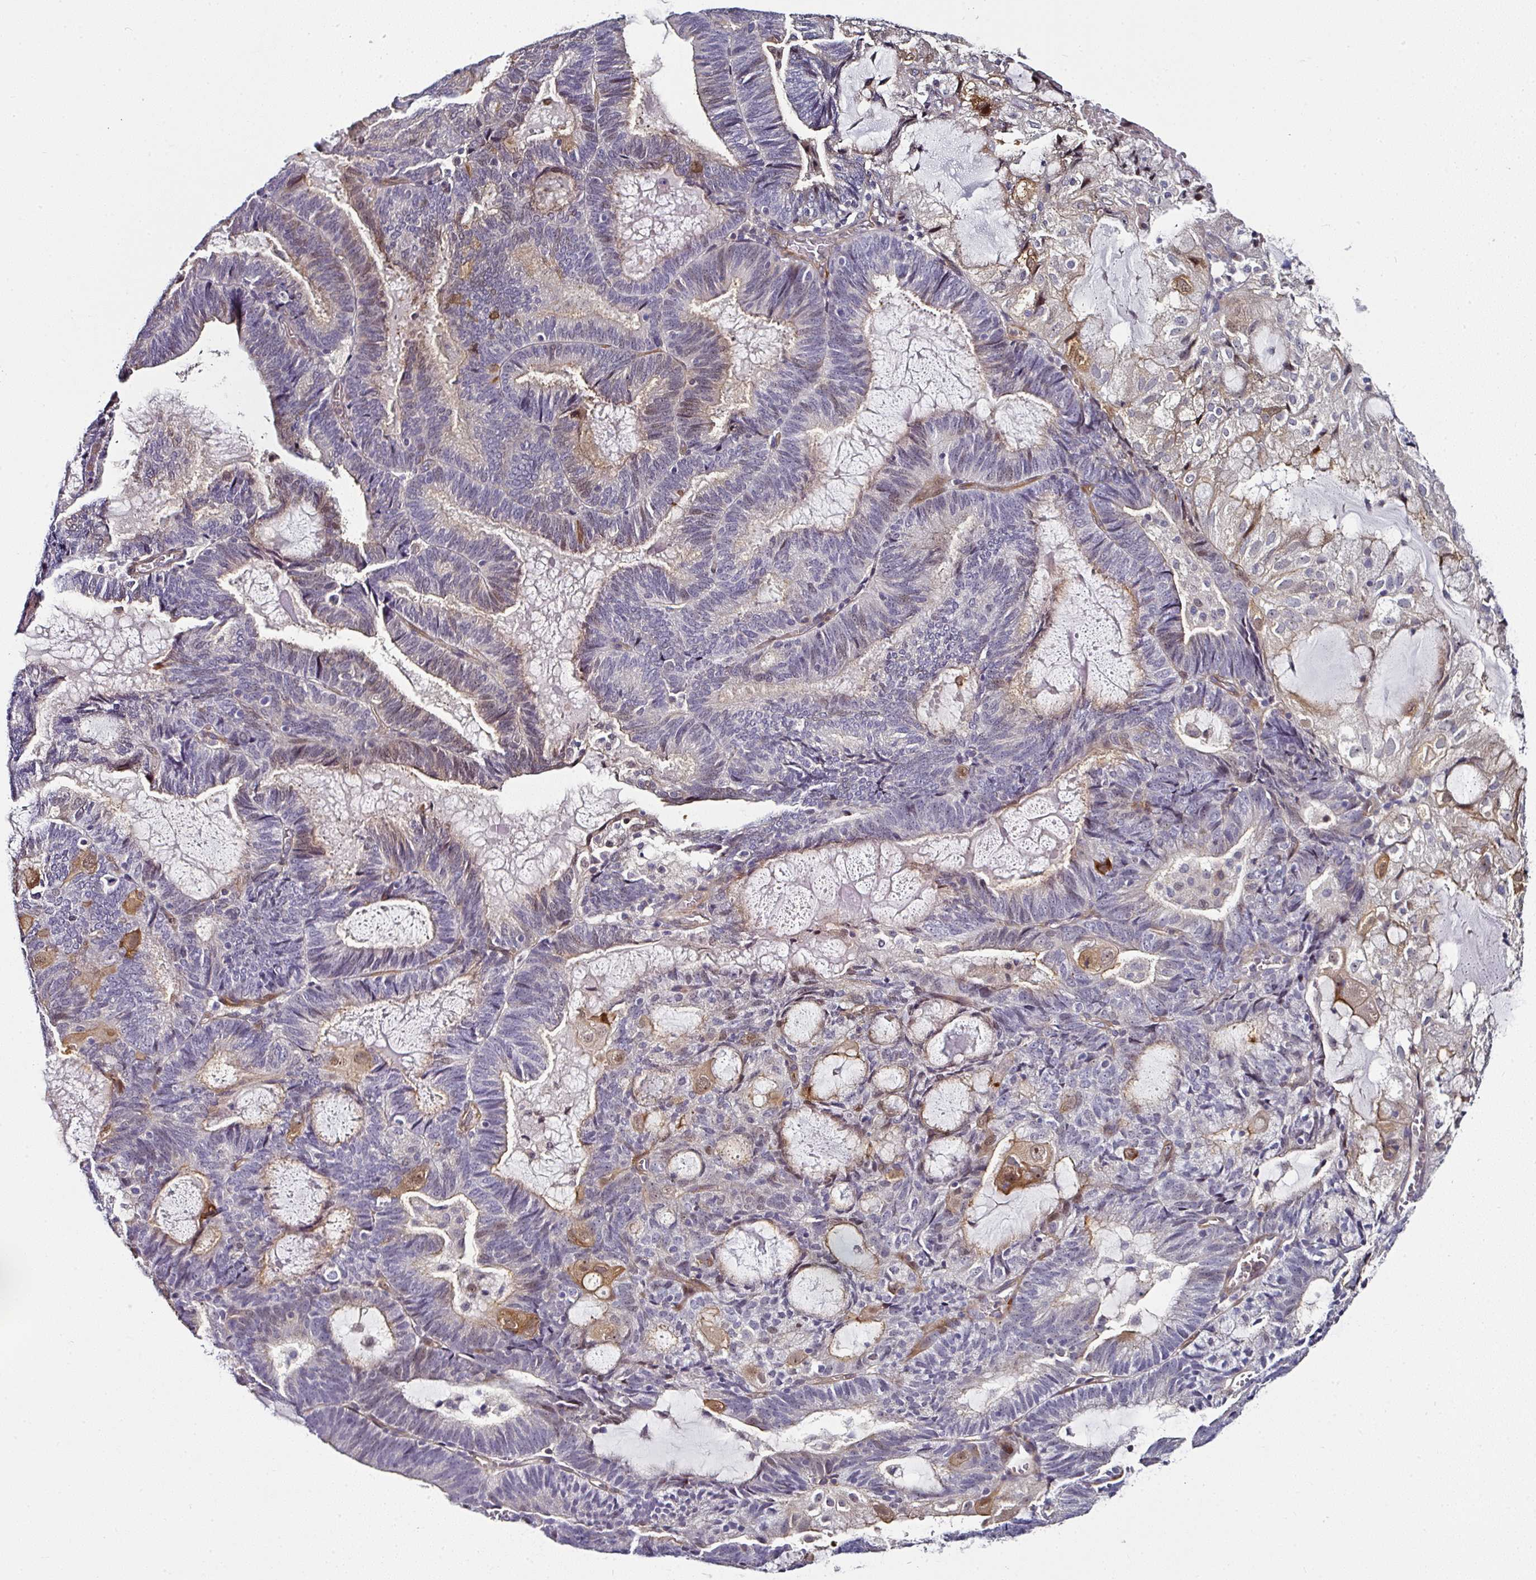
{"staining": {"intensity": "weak", "quantity": "<25%", "location": "cytoplasmic/membranous"}, "tissue": "endometrial cancer", "cell_type": "Tumor cells", "image_type": "cancer", "snomed": [{"axis": "morphology", "description": "Adenocarcinoma, NOS"}, {"axis": "topography", "description": "Endometrium"}], "caption": "This is an immunohistochemistry histopathology image of human endometrial adenocarcinoma. There is no positivity in tumor cells.", "gene": "BEND5", "patient": {"sex": "female", "age": 81}}